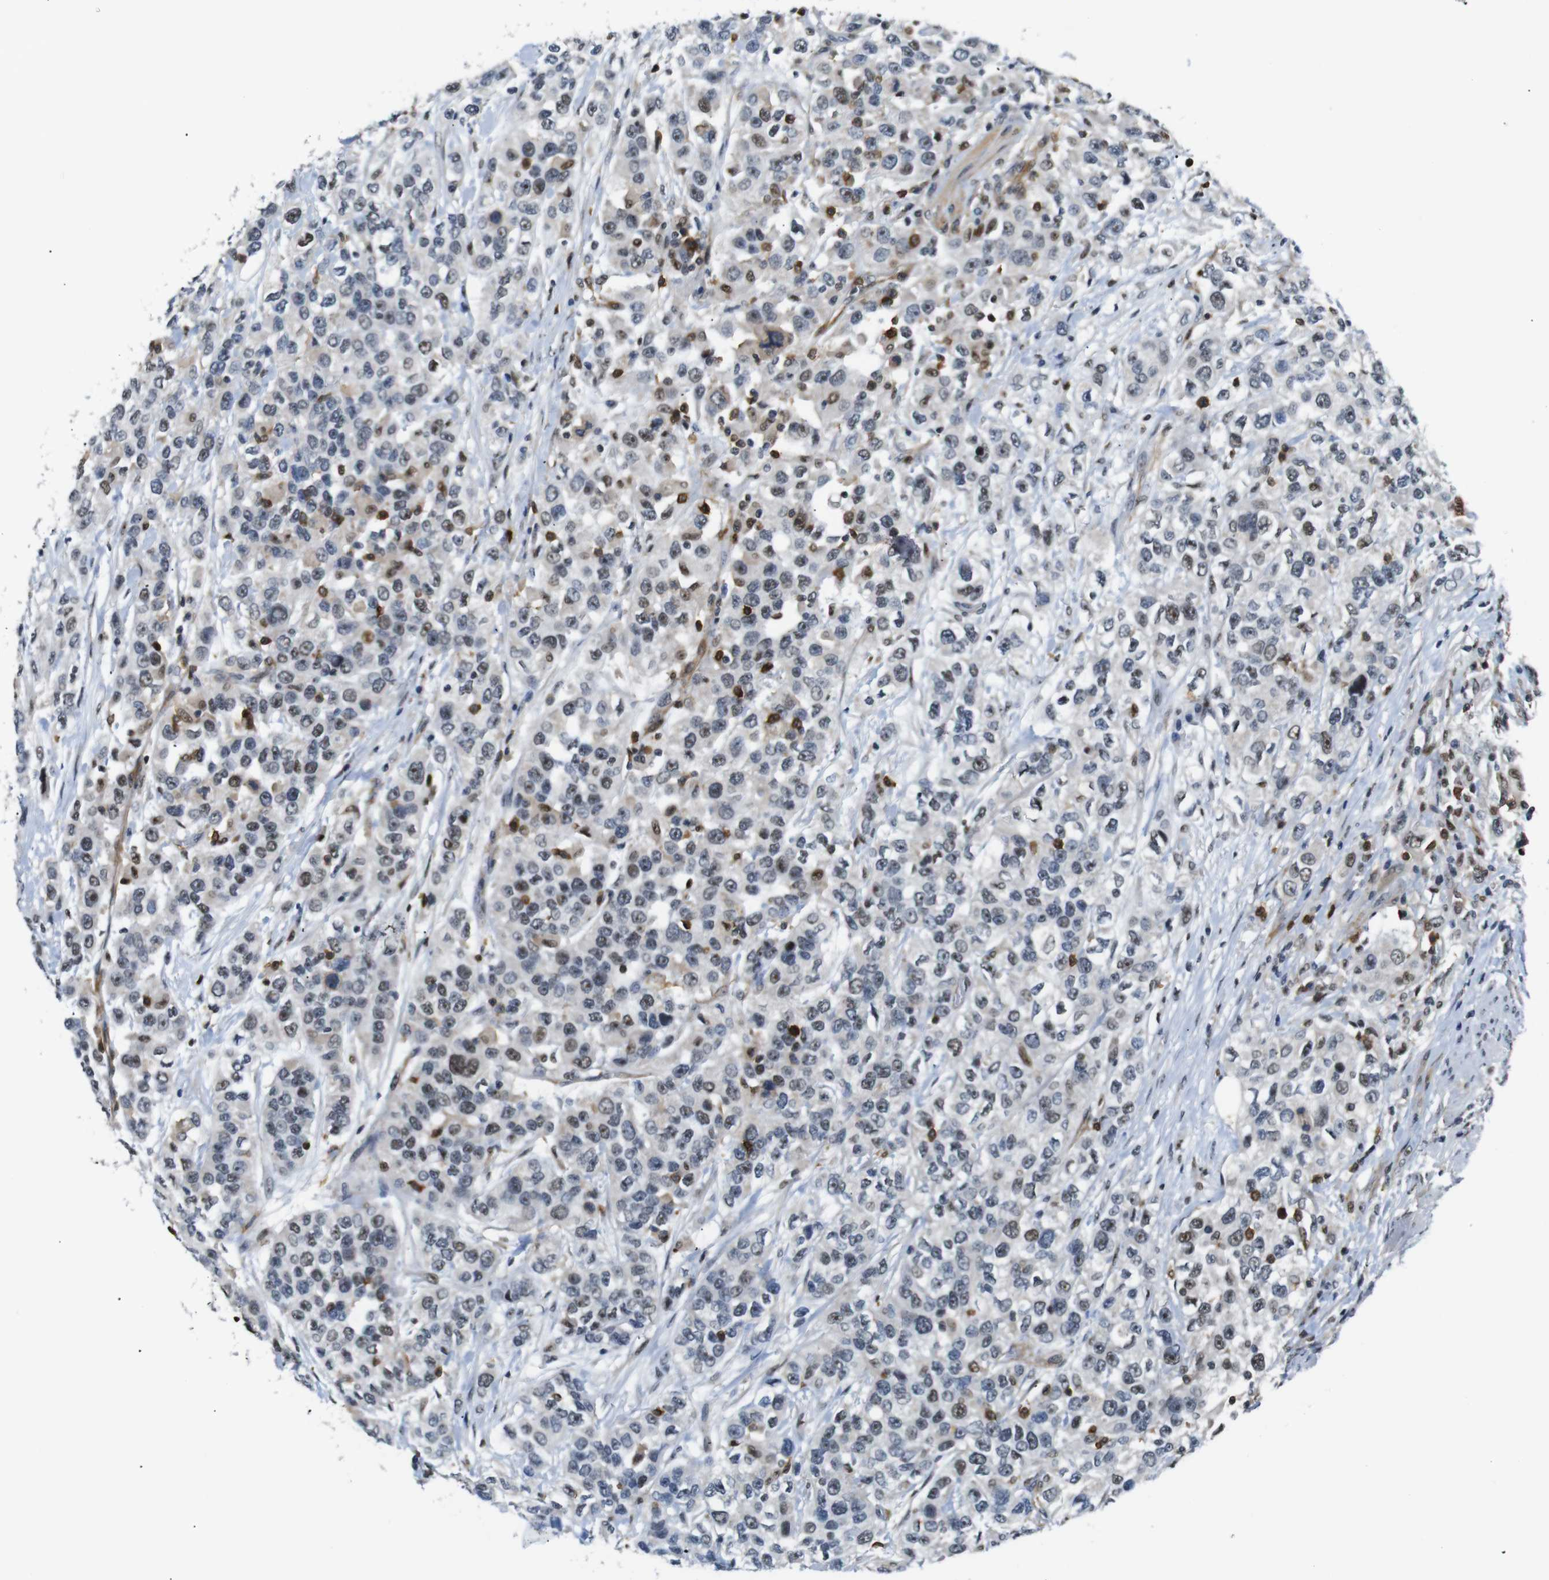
{"staining": {"intensity": "strong", "quantity": "<25%", "location": "nuclear"}, "tissue": "urothelial cancer", "cell_type": "Tumor cells", "image_type": "cancer", "snomed": [{"axis": "morphology", "description": "Urothelial carcinoma, High grade"}, {"axis": "topography", "description": "Urinary bladder"}], "caption": "A brown stain highlights strong nuclear positivity of a protein in human urothelial cancer tumor cells.", "gene": "PARN", "patient": {"sex": "female", "age": 80}}